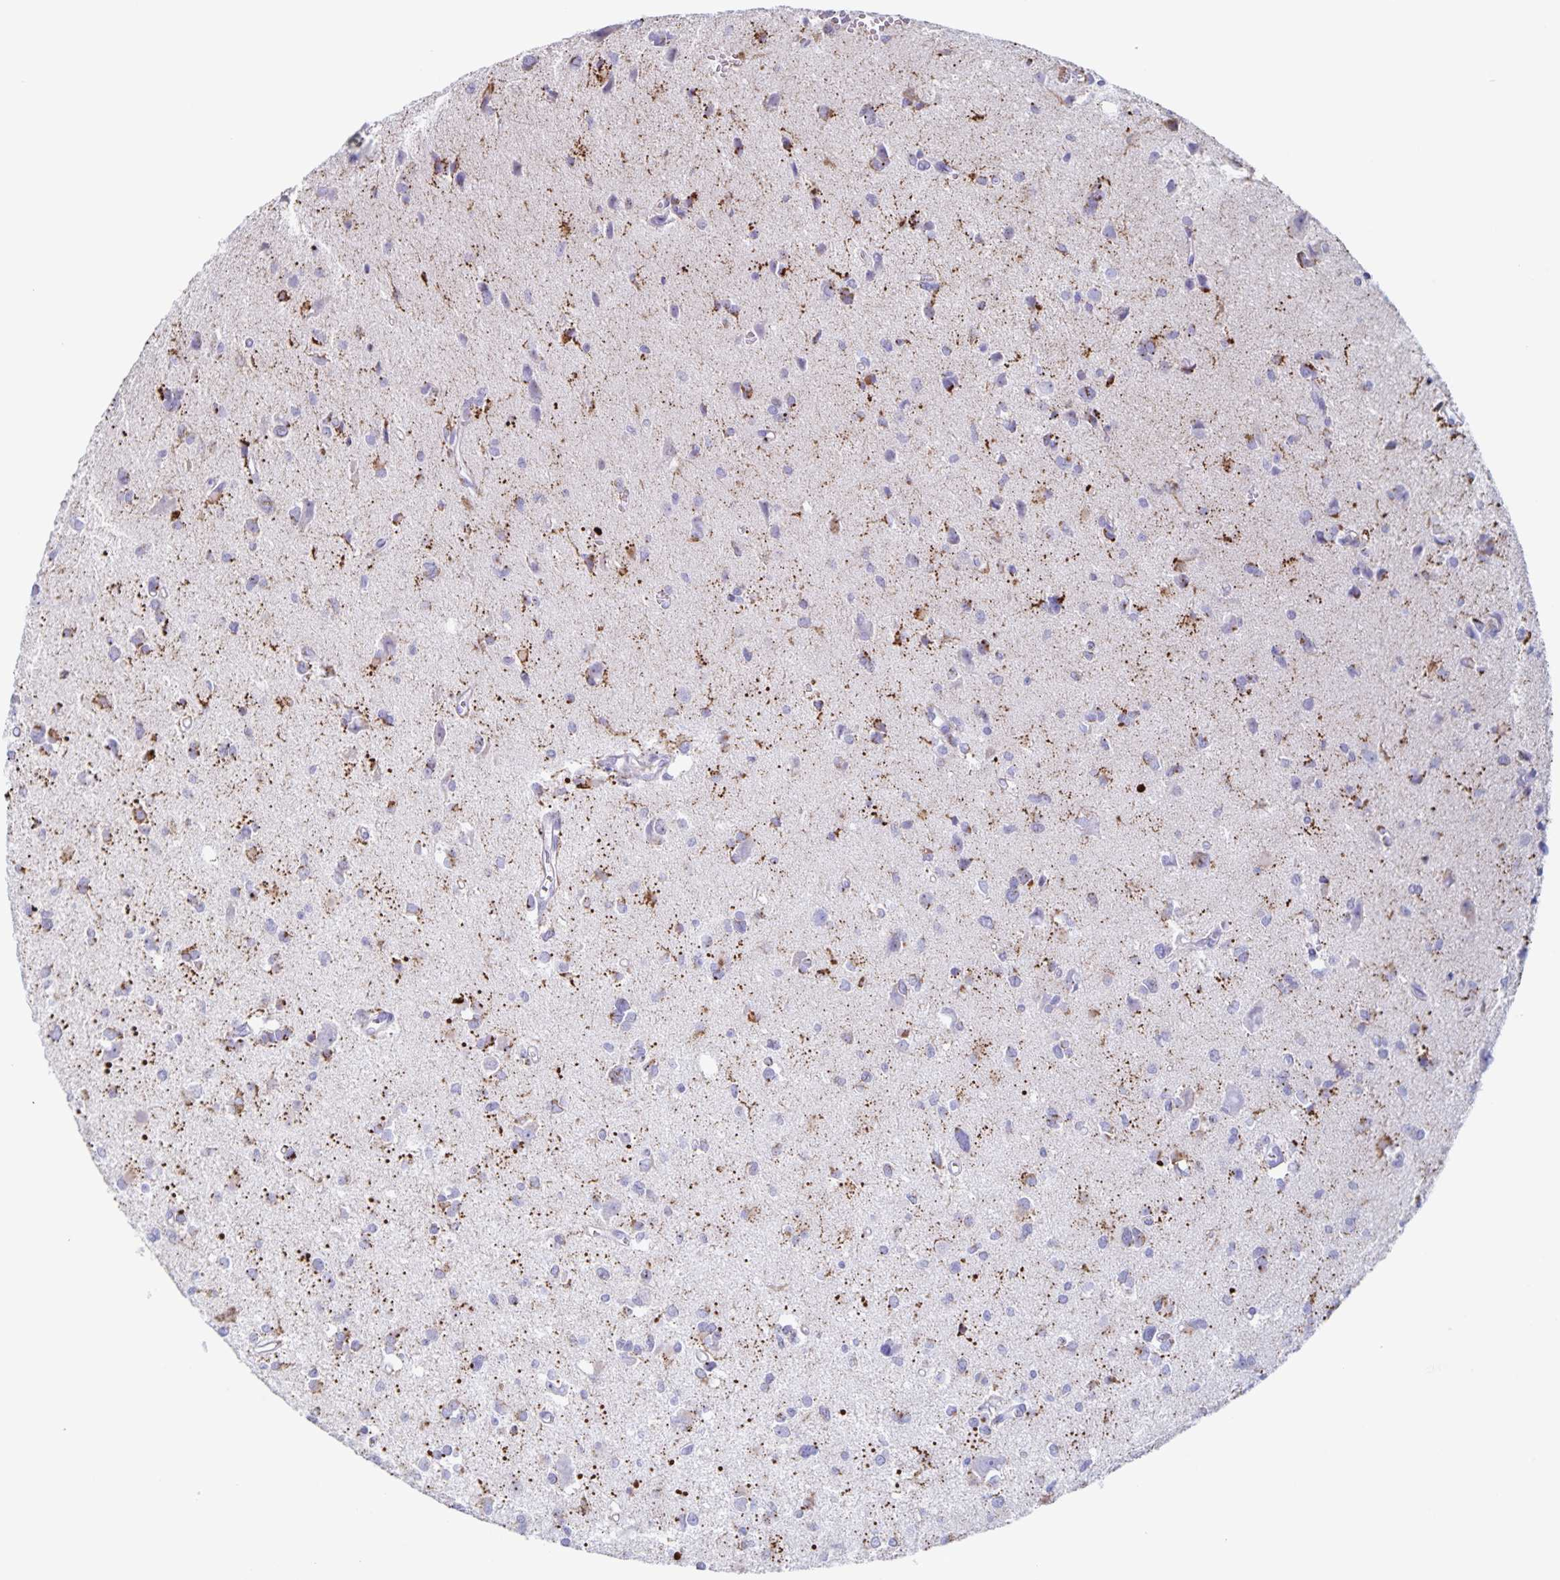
{"staining": {"intensity": "strong", "quantity": "<25%", "location": "cytoplasmic/membranous"}, "tissue": "glioma", "cell_type": "Tumor cells", "image_type": "cancer", "snomed": [{"axis": "morphology", "description": "Glioma, malignant, High grade"}, {"axis": "topography", "description": "Brain"}], "caption": "A brown stain shows strong cytoplasmic/membranous staining of a protein in human glioma tumor cells. Nuclei are stained in blue.", "gene": "RPL36A", "patient": {"sex": "male", "age": 23}}